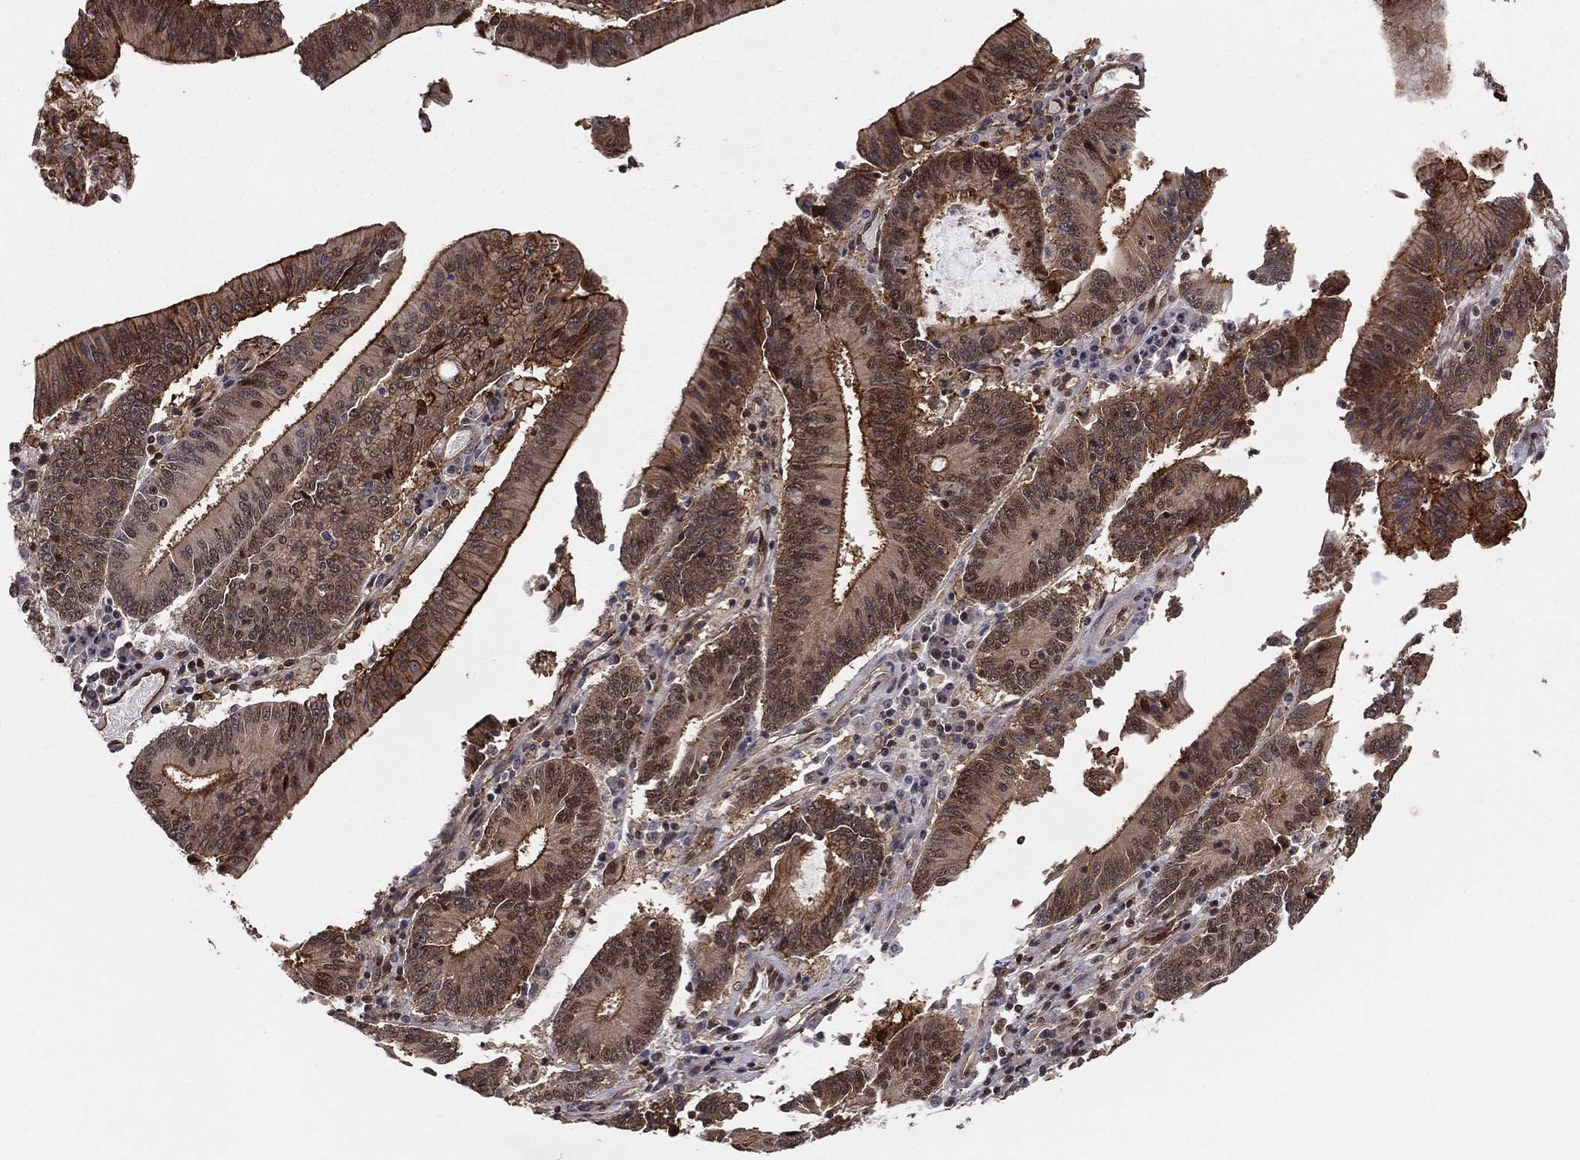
{"staining": {"intensity": "strong", "quantity": "25%-75%", "location": "cytoplasmic/membranous,nuclear"}, "tissue": "stomach cancer", "cell_type": "Tumor cells", "image_type": "cancer", "snomed": [{"axis": "morphology", "description": "Adenocarcinoma, NOS"}, {"axis": "topography", "description": "Stomach, upper"}], "caption": "Stomach cancer (adenocarcinoma) stained with immunohistochemistry (IHC) exhibits strong cytoplasmic/membranous and nuclear staining in about 25%-75% of tumor cells. (brown staining indicates protein expression, while blue staining denotes nuclei).", "gene": "GPALPP1", "patient": {"sex": "male", "age": 68}}